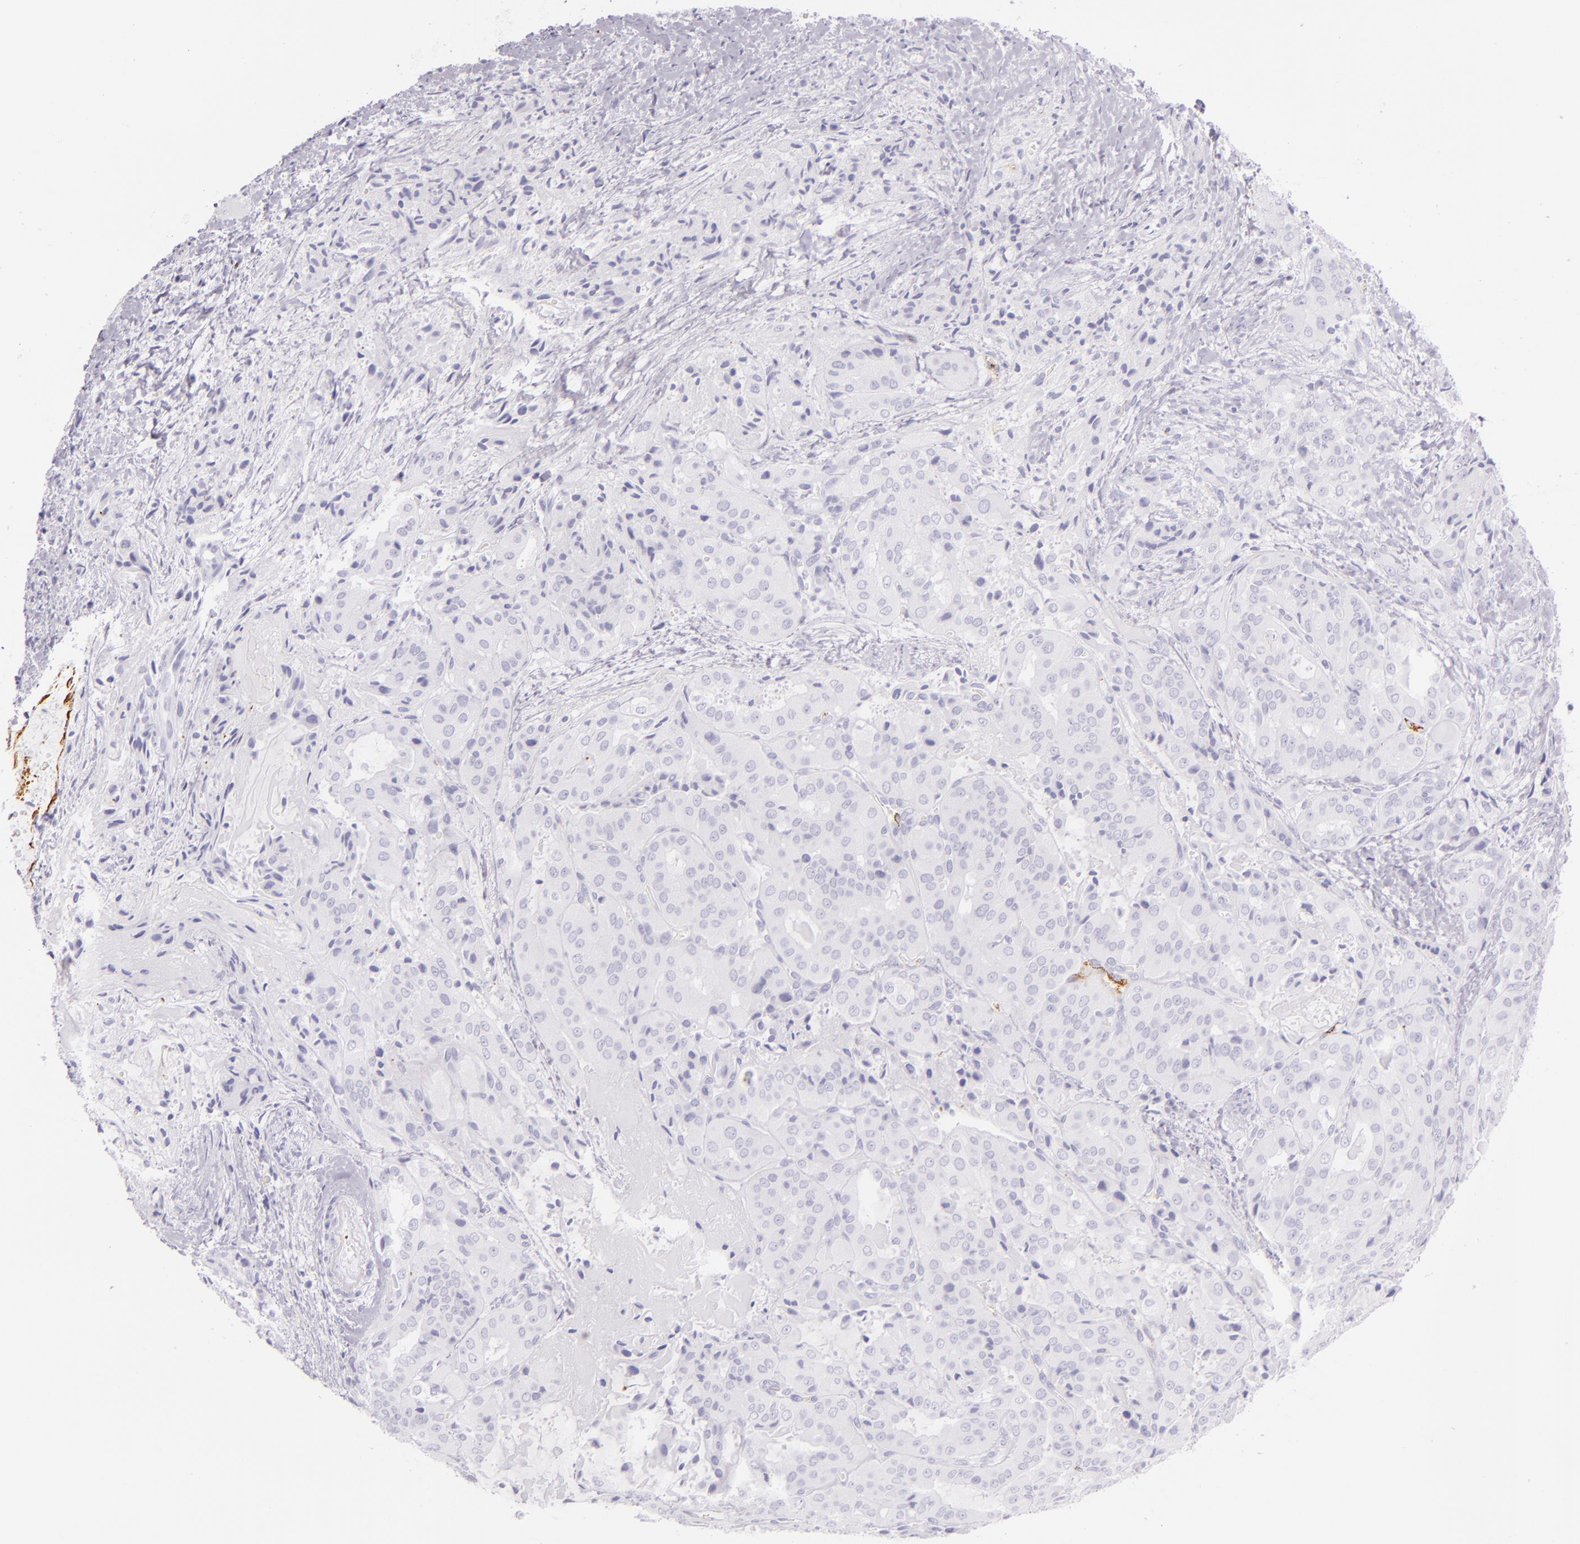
{"staining": {"intensity": "negative", "quantity": "none", "location": "none"}, "tissue": "thyroid cancer", "cell_type": "Tumor cells", "image_type": "cancer", "snomed": [{"axis": "morphology", "description": "Papillary adenocarcinoma, NOS"}, {"axis": "topography", "description": "Thyroid gland"}], "caption": "Immunohistochemistry of thyroid cancer displays no expression in tumor cells. The staining is performed using DAB brown chromogen with nuclei counter-stained in using hematoxylin.", "gene": "SELP", "patient": {"sex": "female", "age": 71}}